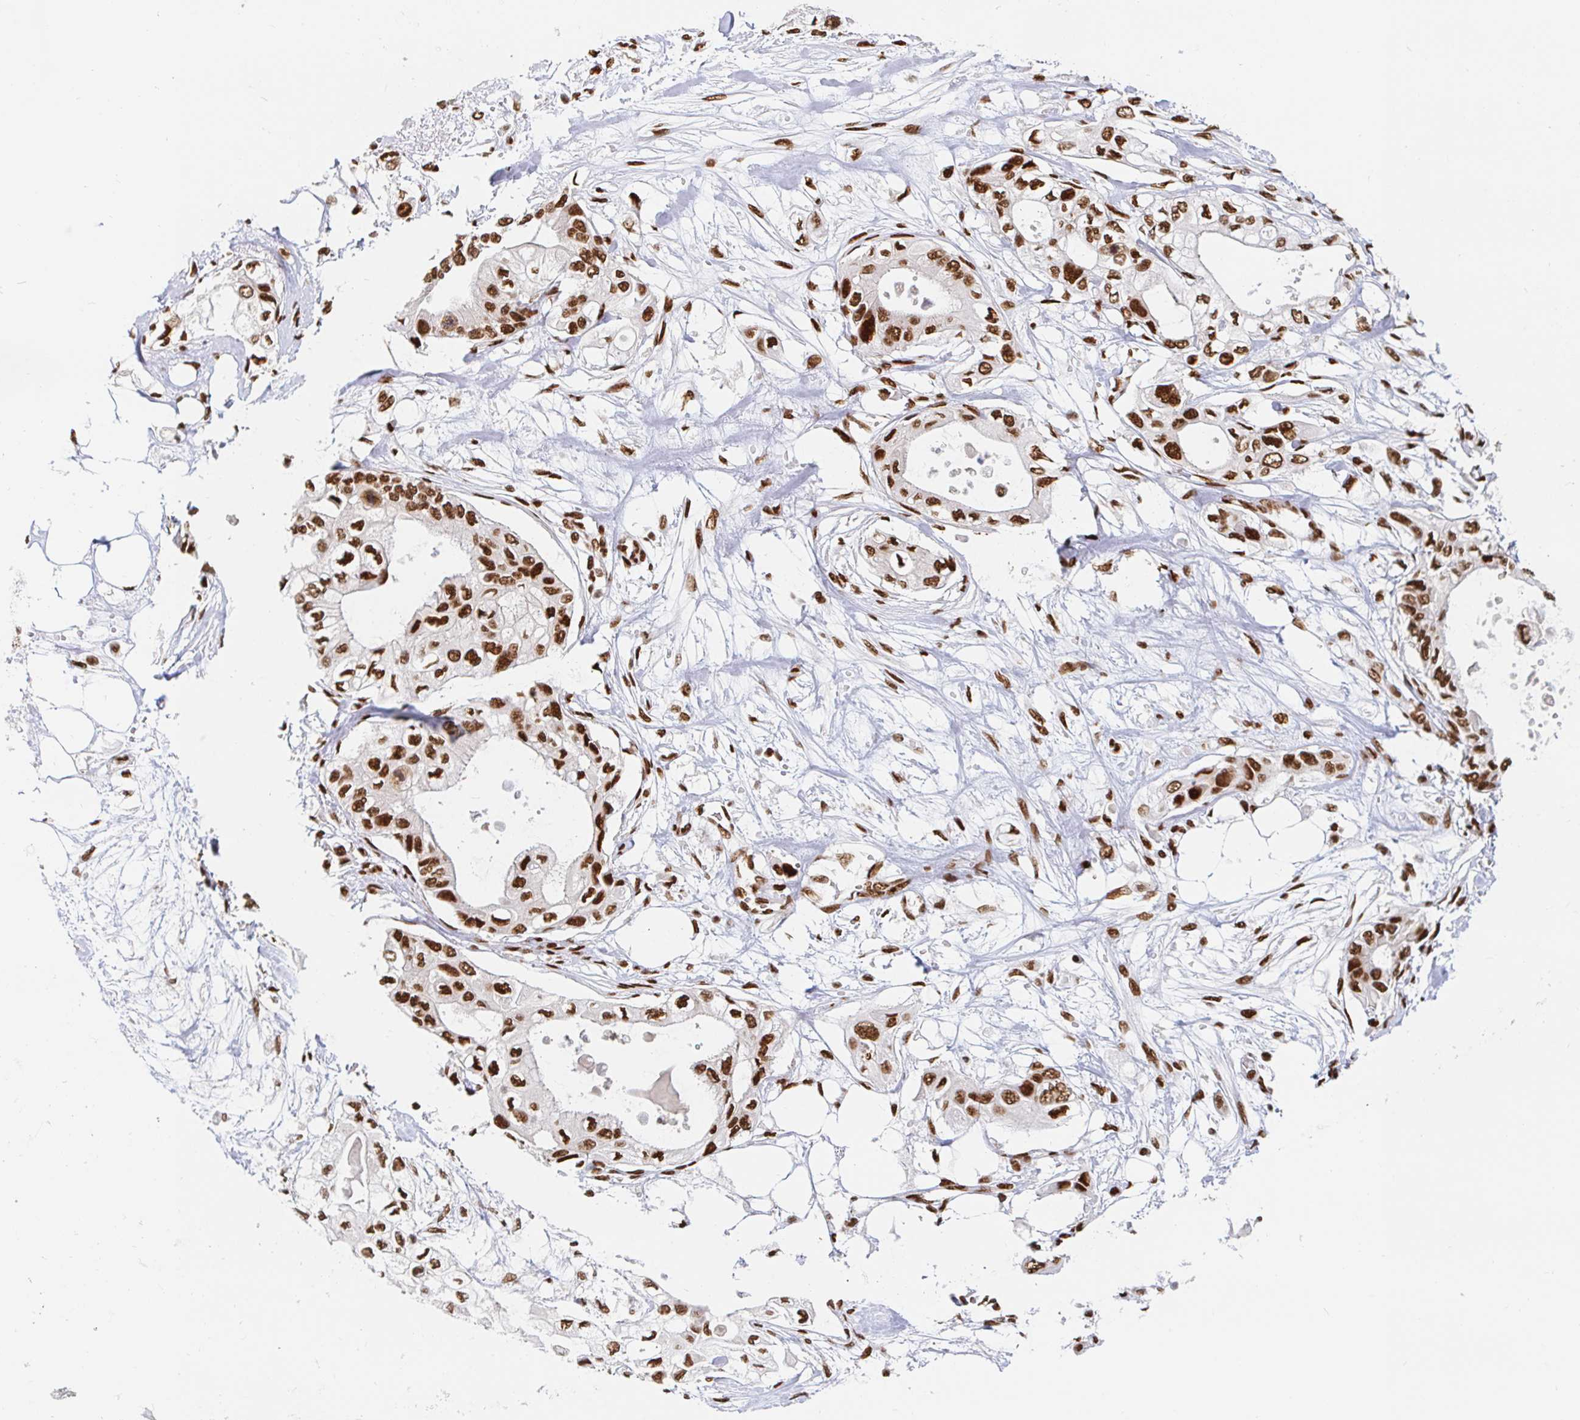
{"staining": {"intensity": "strong", "quantity": ">75%", "location": "nuclear"}, "tissue": "pancreatic cancer", "cell_type": "Tumor cells", "image_type": "cancer", "snomed": [{"axis": "morphology", "description": "Adenocarcinoma, NOS"}, {"axis": "topography", "description": "Pancreas"}], "caption": "The photomicrograph reveals staining of adenocarcinoma (pancreatic), revealing strong nuclear protein staining (brown color) within tumor cells.", "gene": "RBMX", "patient": {"sex": "female", "age": 63}}